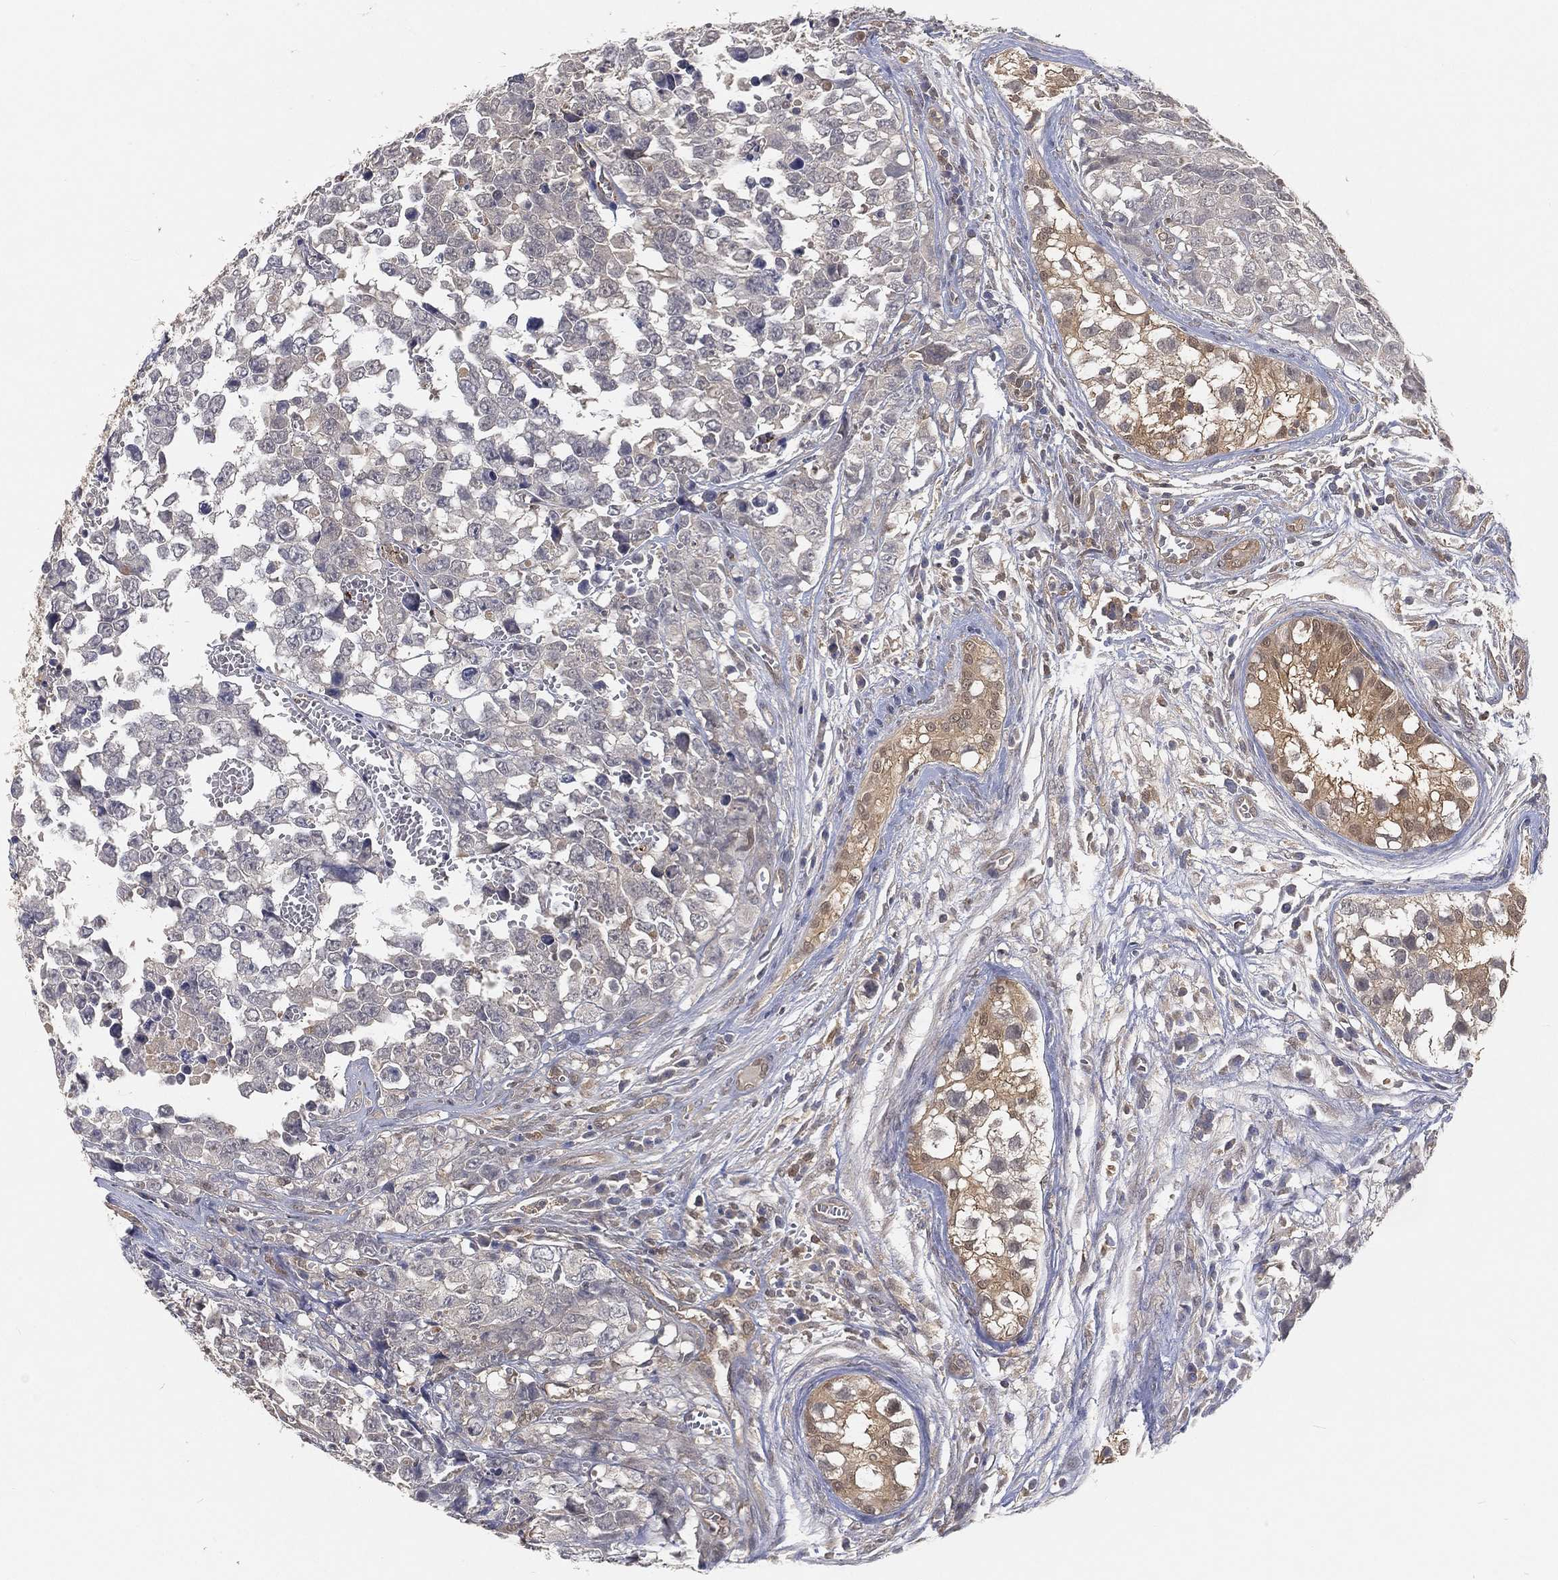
{"staining": {"intensity": "negative", "quantity": "none", "location": "none"}, "tissue": "testis cancer", "cell_type": "Tumor cells", "image_type": "cancer", "snomed": [{"axis": "morphology", "description": "Carcinoma, Embryonal, NOS"}, {"axis": "topography", "description": "Testis"}], "caption": "Embryonal carcinoma (testis) was stained to show a protein in brown. There is no significant positivity in tumor cells.", "gene": "MAPK1", "patient": {"sex": "male", "age": 23}}